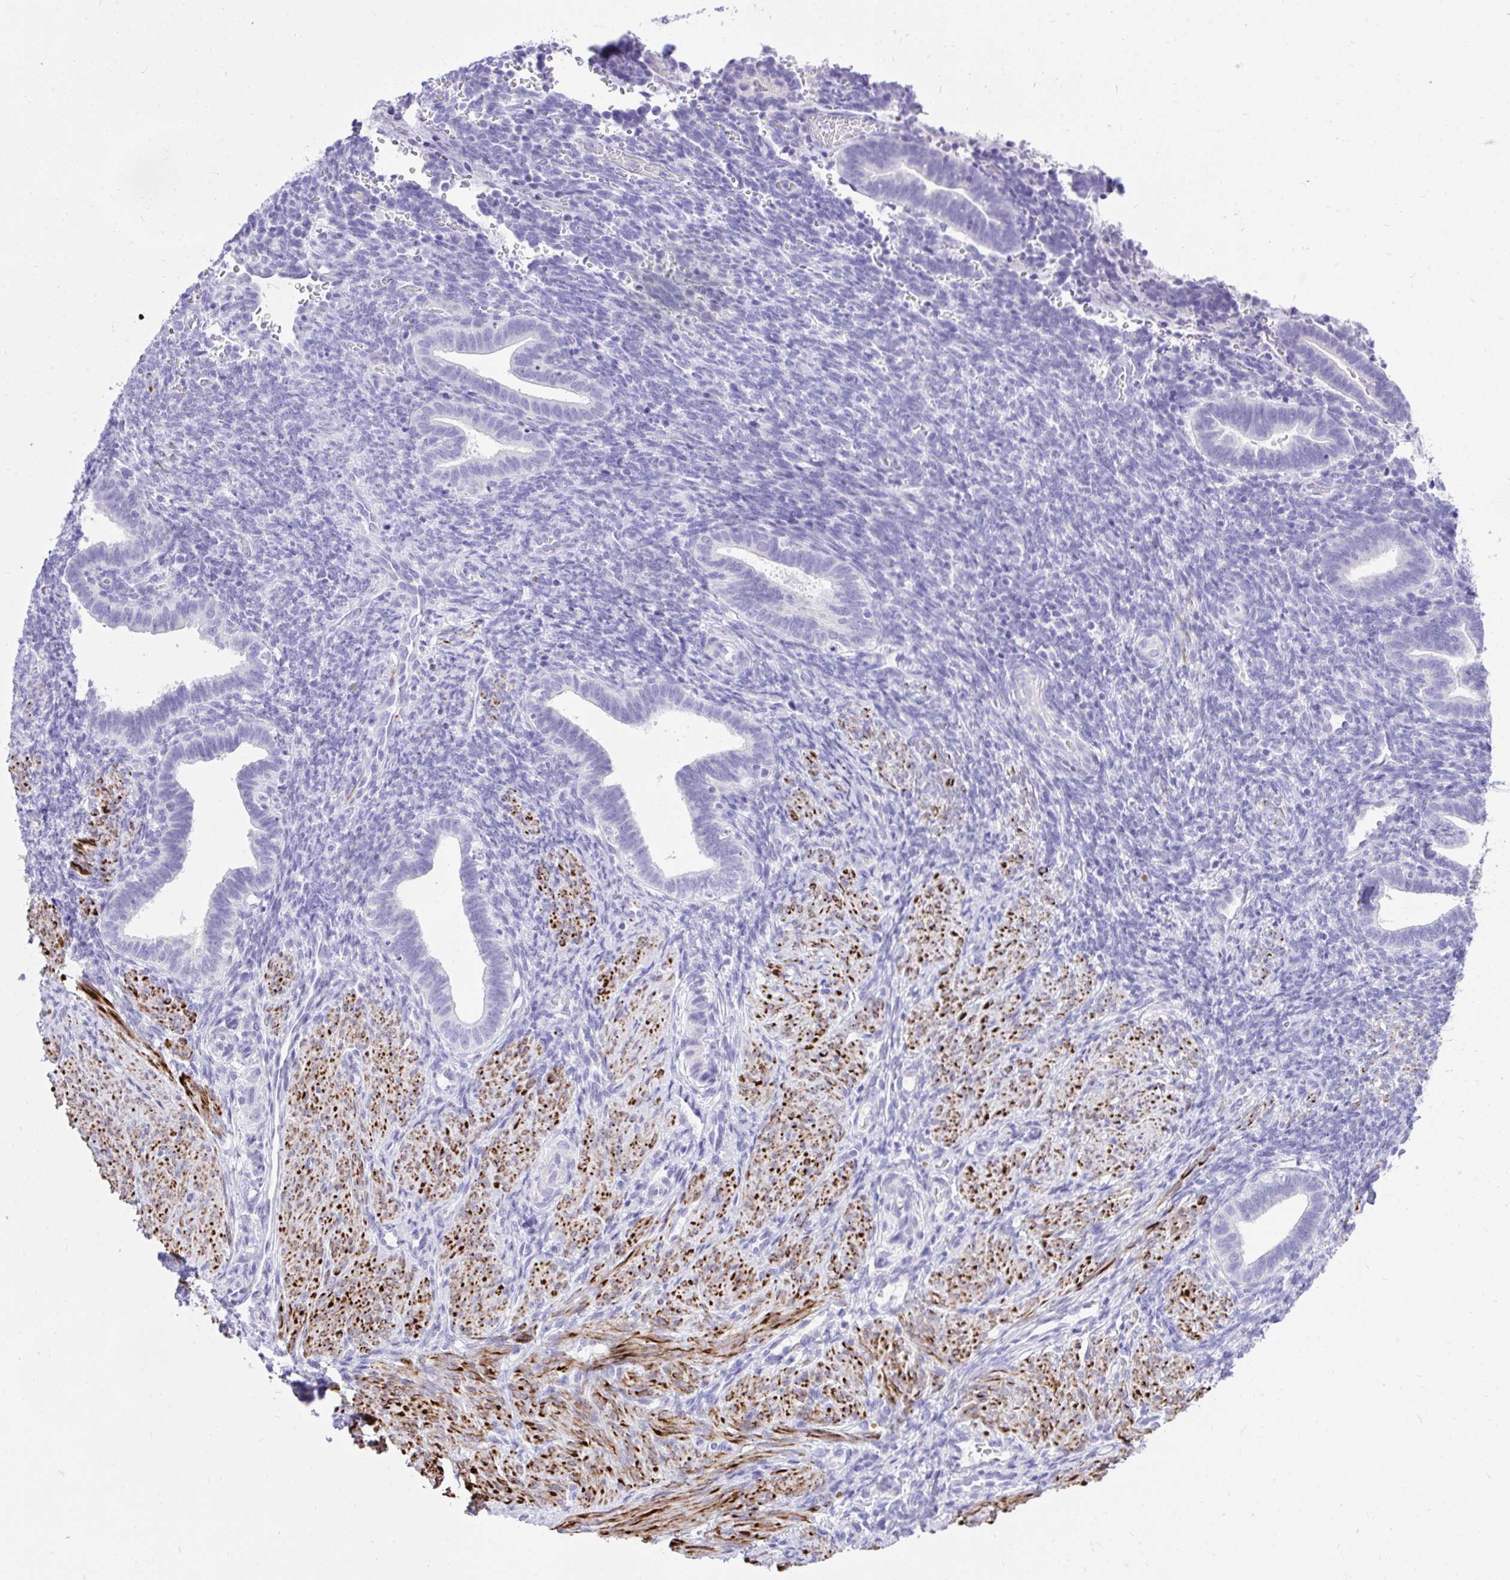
{"staining": {"intensity": "negative", "quantity": "none", "location": "none"}, "tissue": "endometrium", "cell_type": "Cells in endometrial stroma", "image_type": "normal", "snomed": [{"axis": "morphology", "description": "Normal tissue, NOS"}, {"axis": "topography", "description": "Endometrium"}], "caption": "This is a image of immunohistochemistry (IHC) staining of benign endometrium, which shows no expression in cells in endometrial stroma. (Brightfield microscopy of DAB IHC at high magnification).", "gene": "KCNN4", "patient": {"sex": "female", "age": 34}}